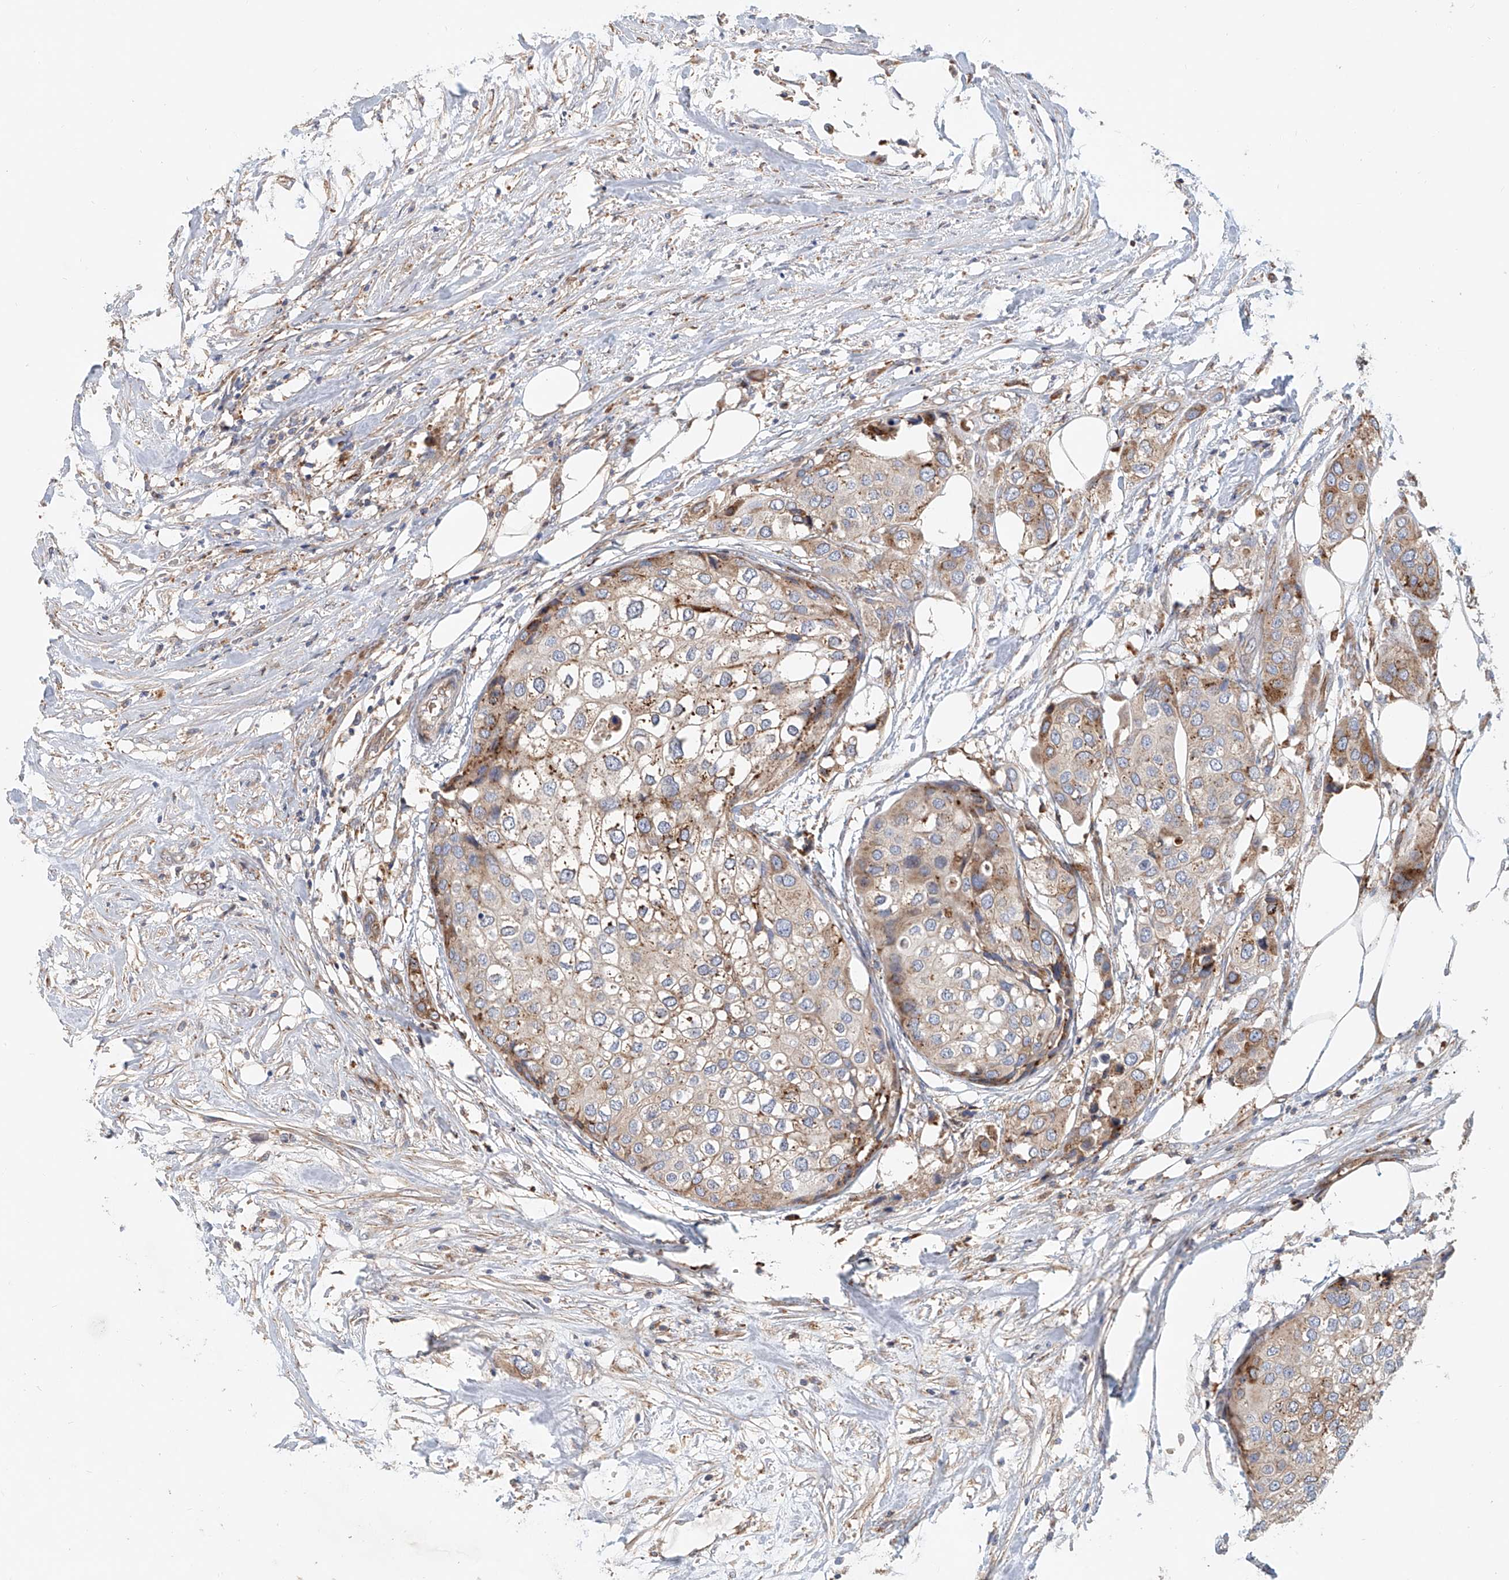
{"staining": {"intensity": "moderate", "quantity": "25%-75%", "location": "cytoplasmic/membranous"}, "tissue": "urothelial cancer", "cell_type": "Tumor cells", "image_type": "cancer", "snomed": [{"axis": "morphology", "description": "Urothelial carcinoma, High grade"}, {"axis": "topography", "description": "Urinary bladder"}], "caption": "Approximately 25%-75% of tumor cells in high-grade urothelial carcinoma exhibit moderate cytoplasmic/membranous protein positivity as visualized by brown immunohistochemical staining.", "gene": "HGSNAT", "patient": {"sex": "male", "age": 64}}